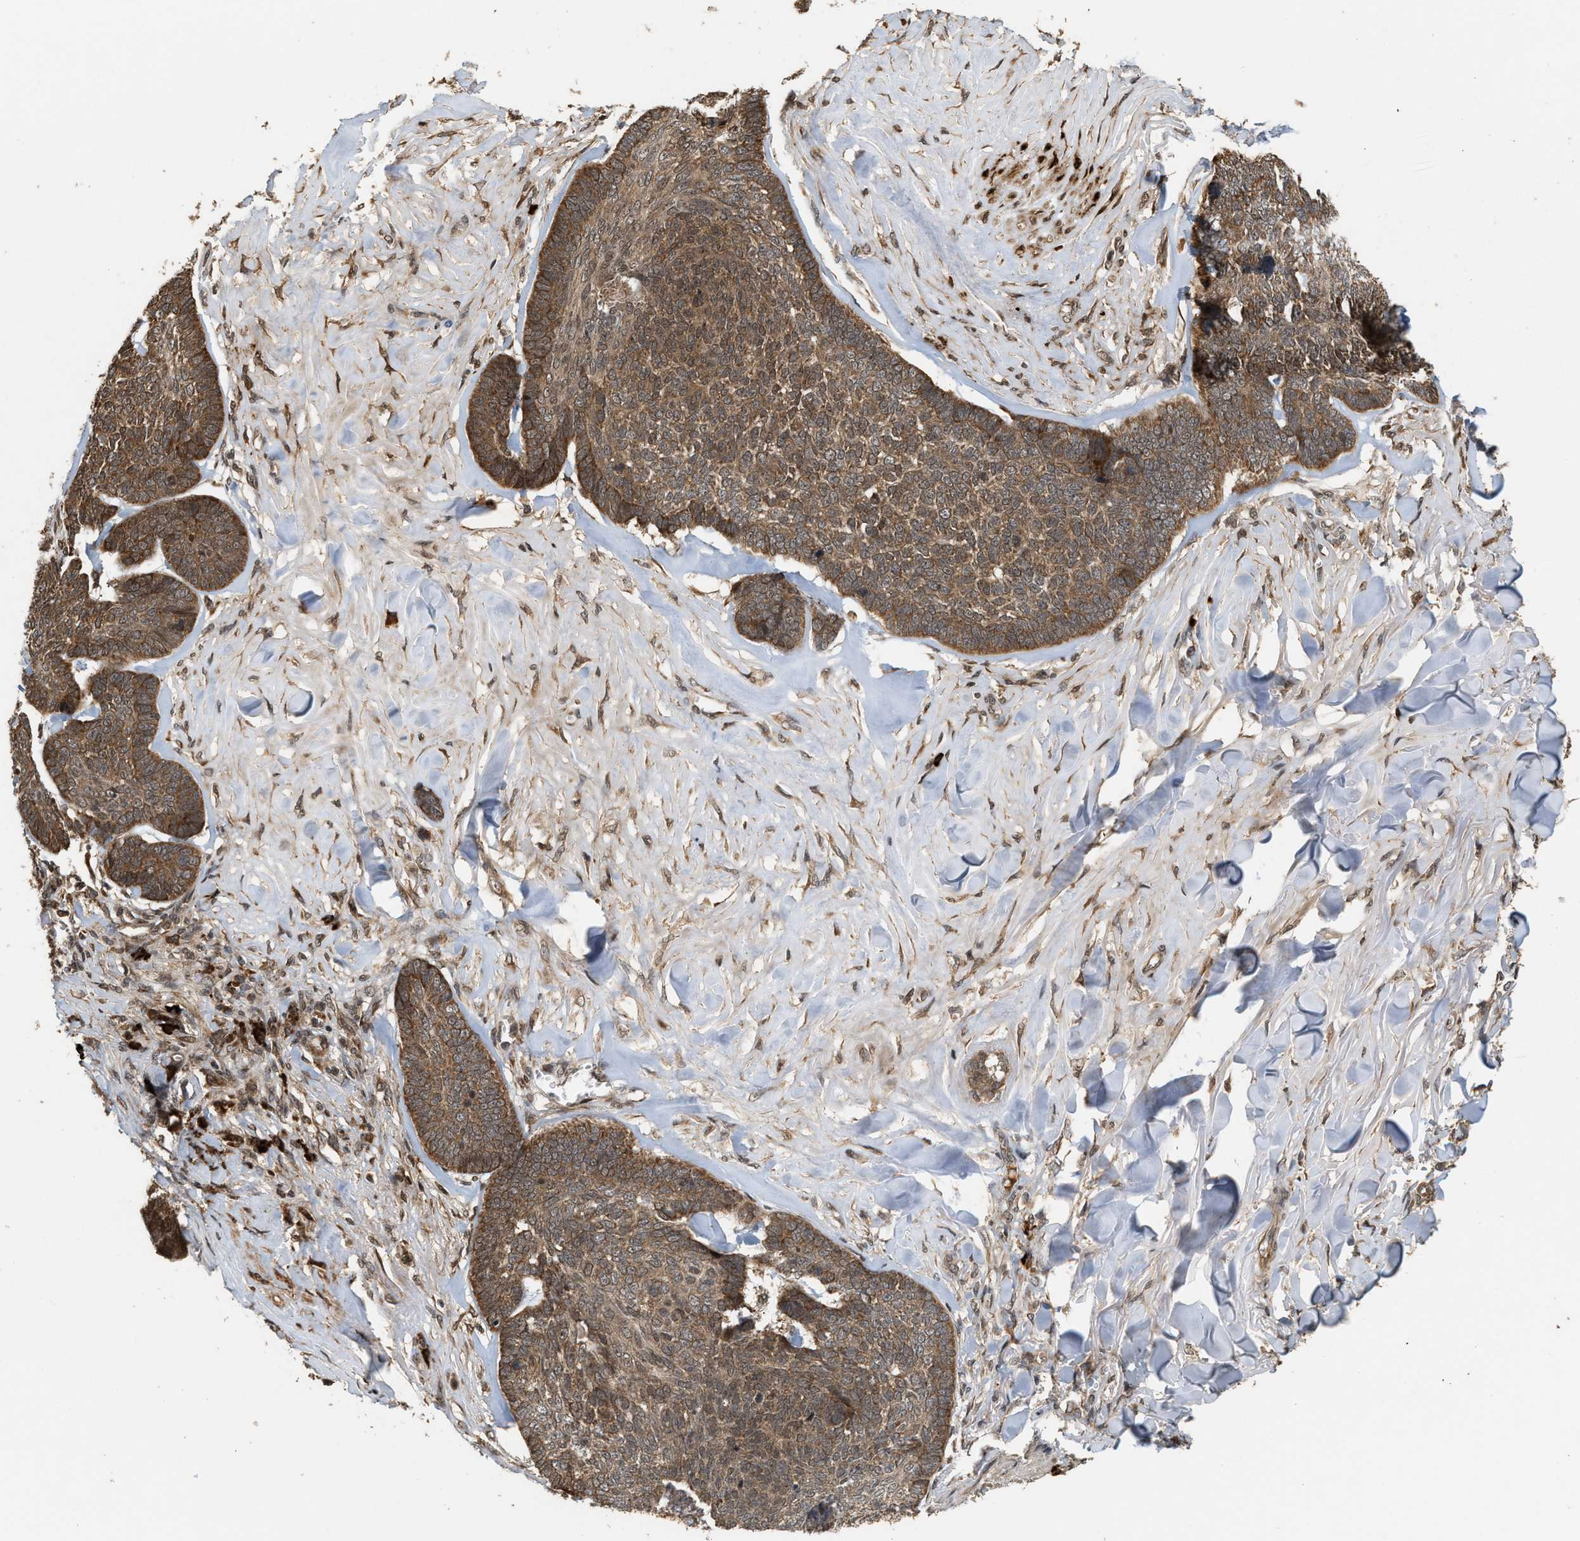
{"staining": {"intensity": "moderate", "quantity": ">75%", "location": "cytoplasmic/membranous,nuclear"}, "tissue": "skin cancer", "cell_type": "Tumor cells", "image_type": "cancer", "snomed": [{"axis": "morphology", "description": "Basal cell carcinoma"}, {"axis": "topography", "description": "Skin"}], "caption": "Immunohistochemistry (IHC) (DAB) staining of skin basal cell carcinoma displays moderate cytoplasmic/membranous and nuclear protein expression in about >75% of tumor cells. (Stains: DAB (3,3'-diaminobenzidine) in brown, nuclei in blue, Microscopy: brightfield microscopy at high magnification).", "gene": "ELP2", "patient": {"sex": "male", "age": 84}}